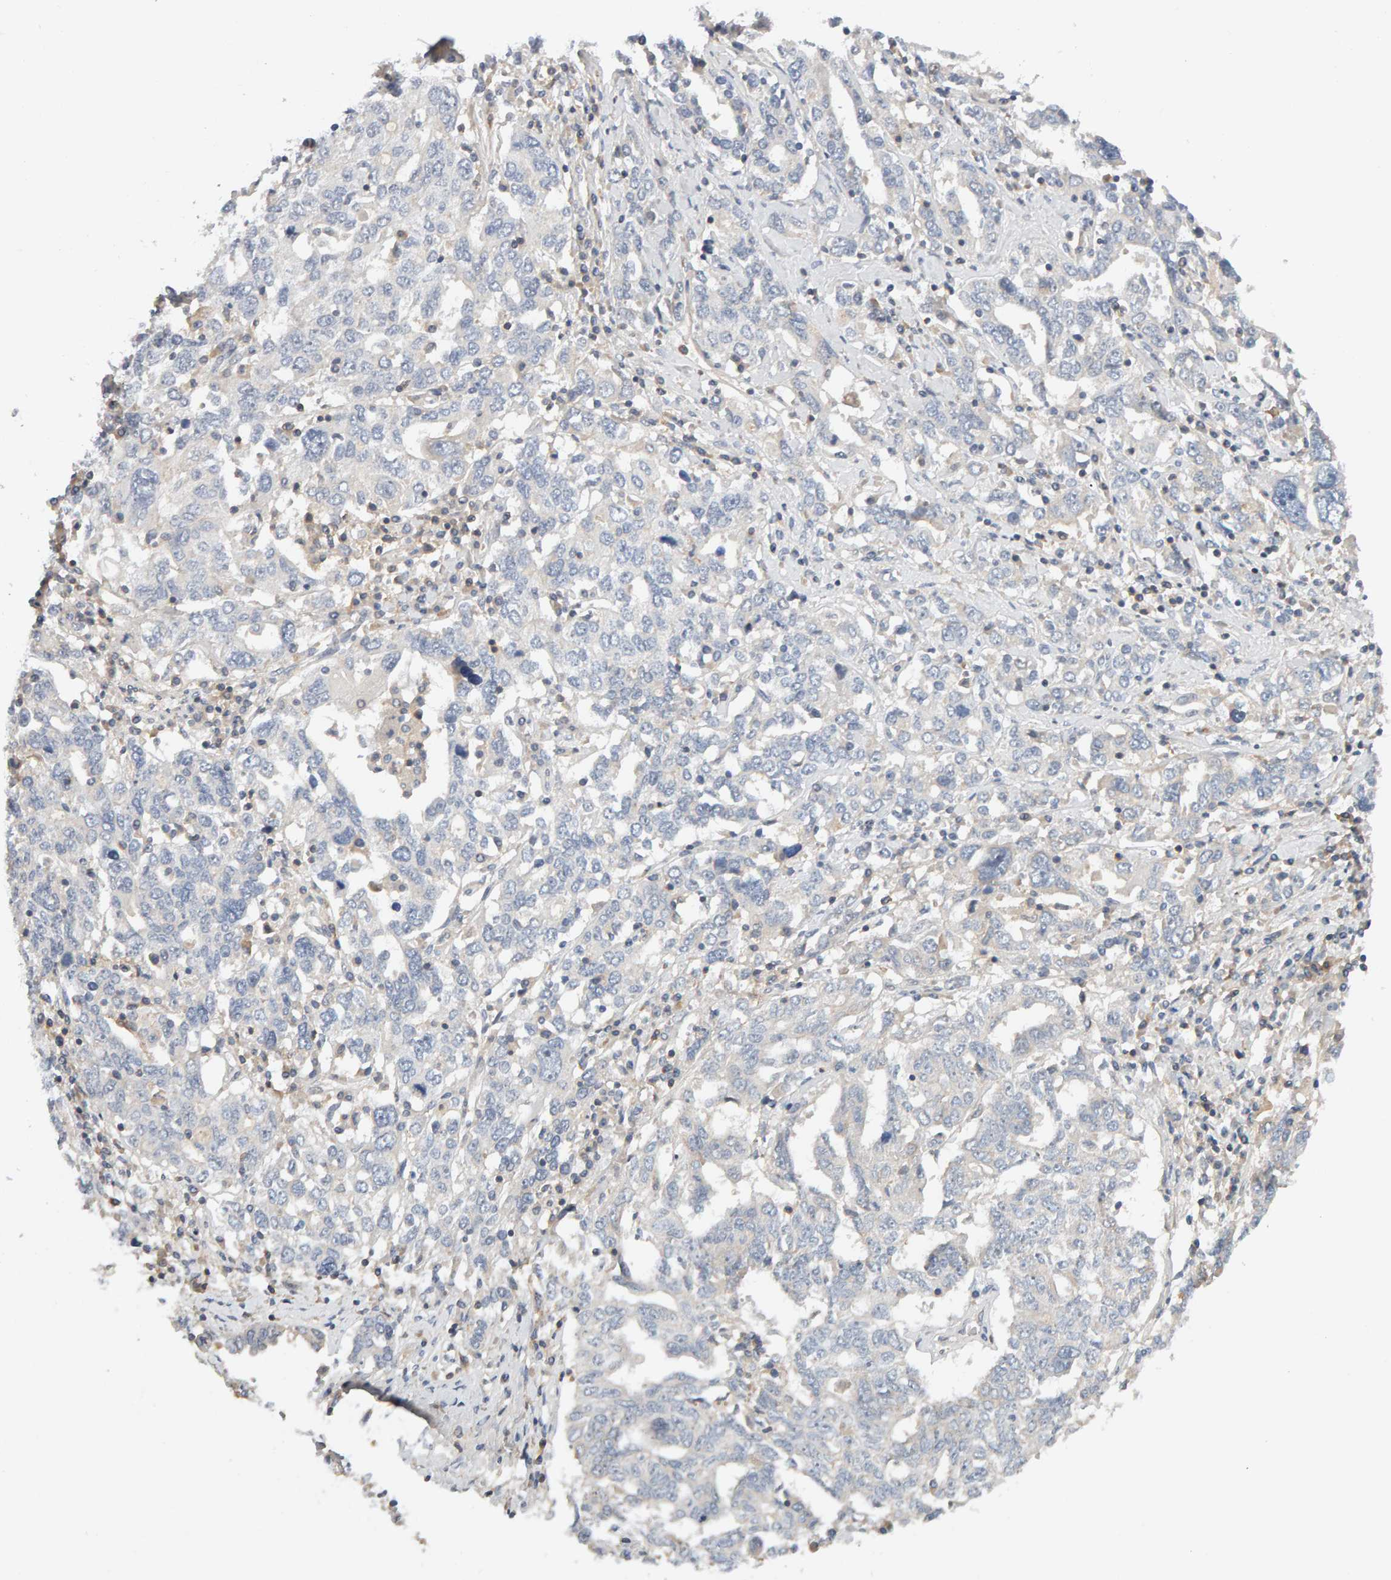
{"staining": {"intensity": "negative", "quantity": "none", "location": "none"}, "tissue": "ovarian cancer", "cell_type": "Tumor cells", "image_type": "cancer", "snomed": [{"axis": "morphology", "description": "Carcinoma, endometroid"}, {"axis": "topography", "description": "Ovary"}], "caption": "The photomicrograph reveals no significant staining in tumor cells of endometroid carcinoma (ovarian).", "gene": "NUDCD1", "patient": {"sex": "female", "age": 62}}